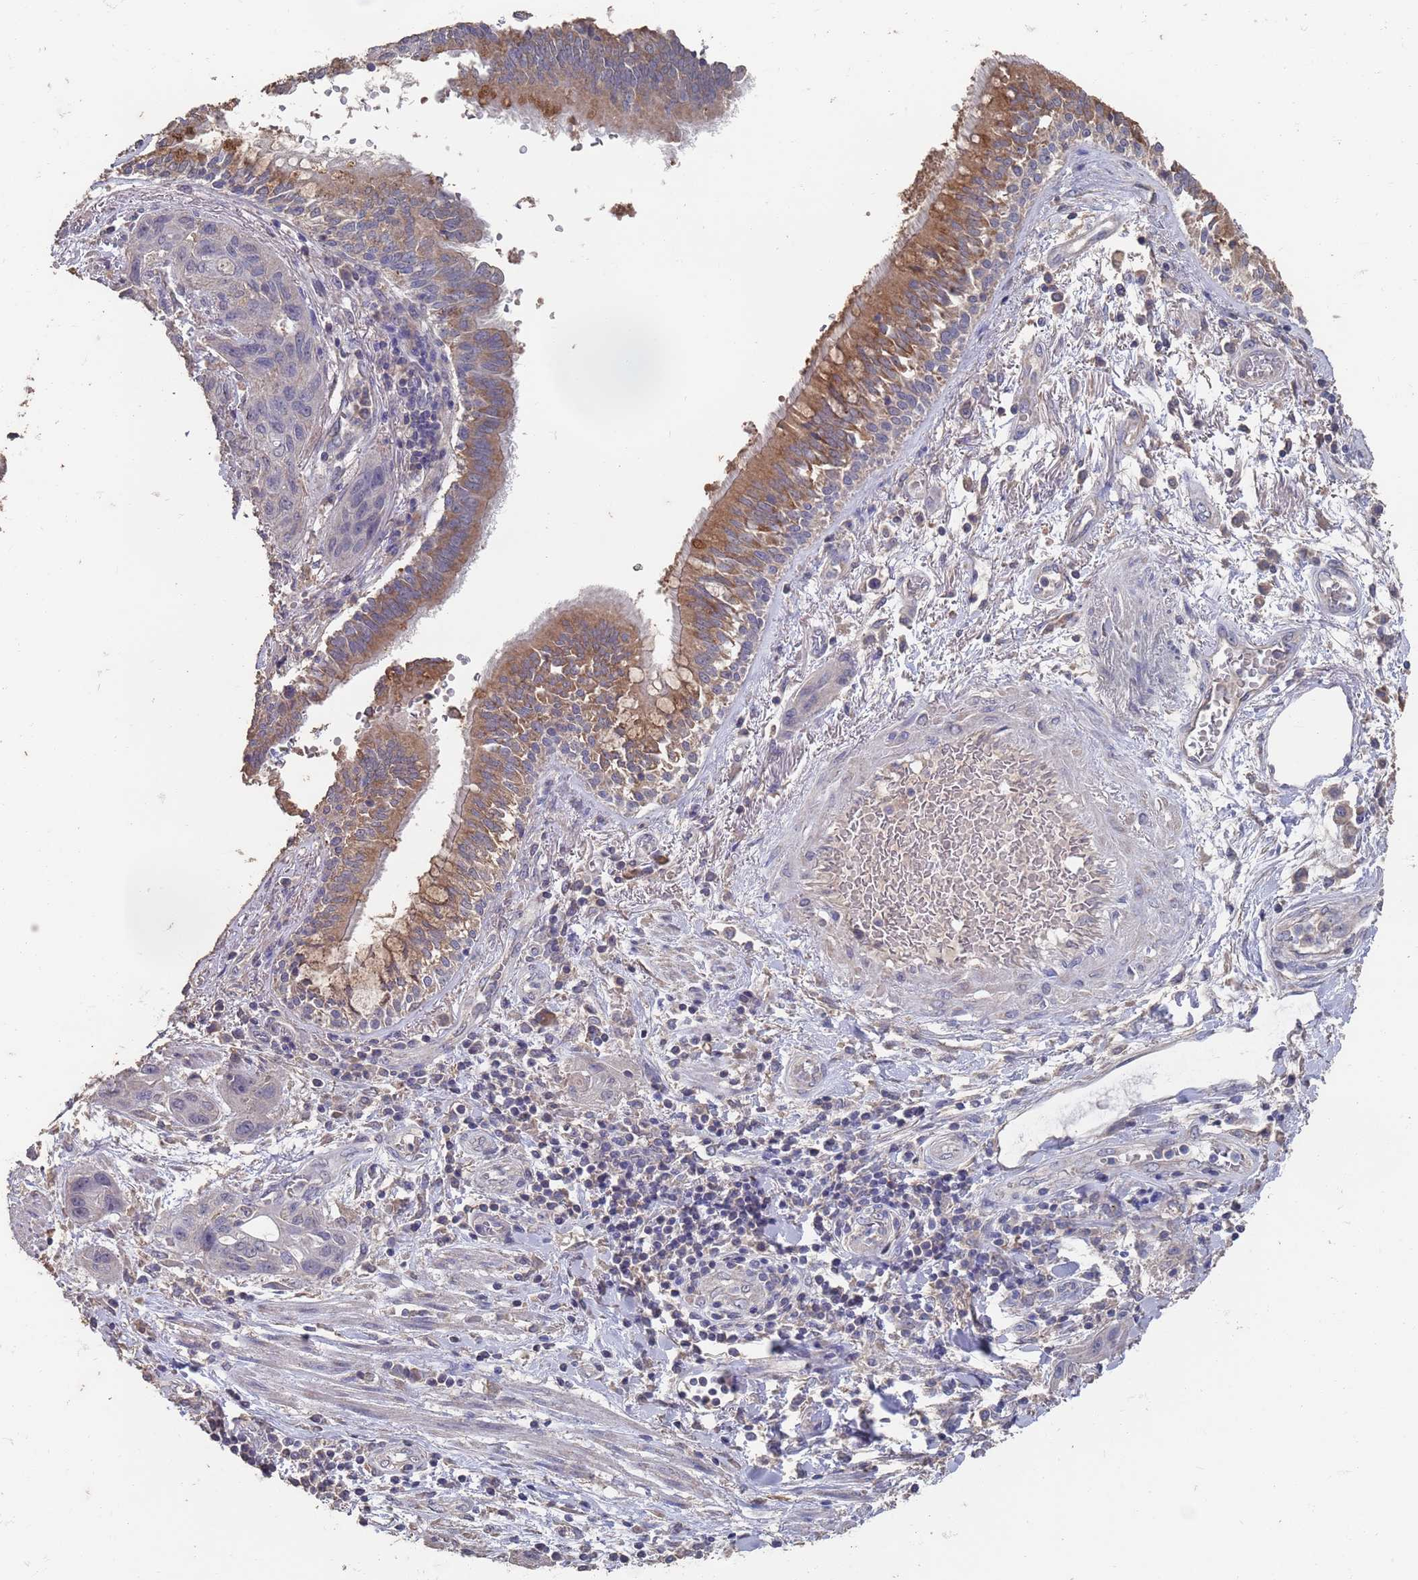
{"staining": {"intensity": "negative", "quantity": "none", "location": "none"}, "tissue": "lung cancer", "cell_type": "Tumor cells", "image_type": "cancer", "snomed": [{"axis": "morphology", "description": "Squamous cell carcinoma, NOS"}, {"axis": "topography", "description": "Lung"}], "caption": "Protein analysis of lung cancer (squamous cell carcinoma) displays no significant expression in tumor cells.", "gene": "BTBD18", "patient": {"sex": "female", "age": 70}}